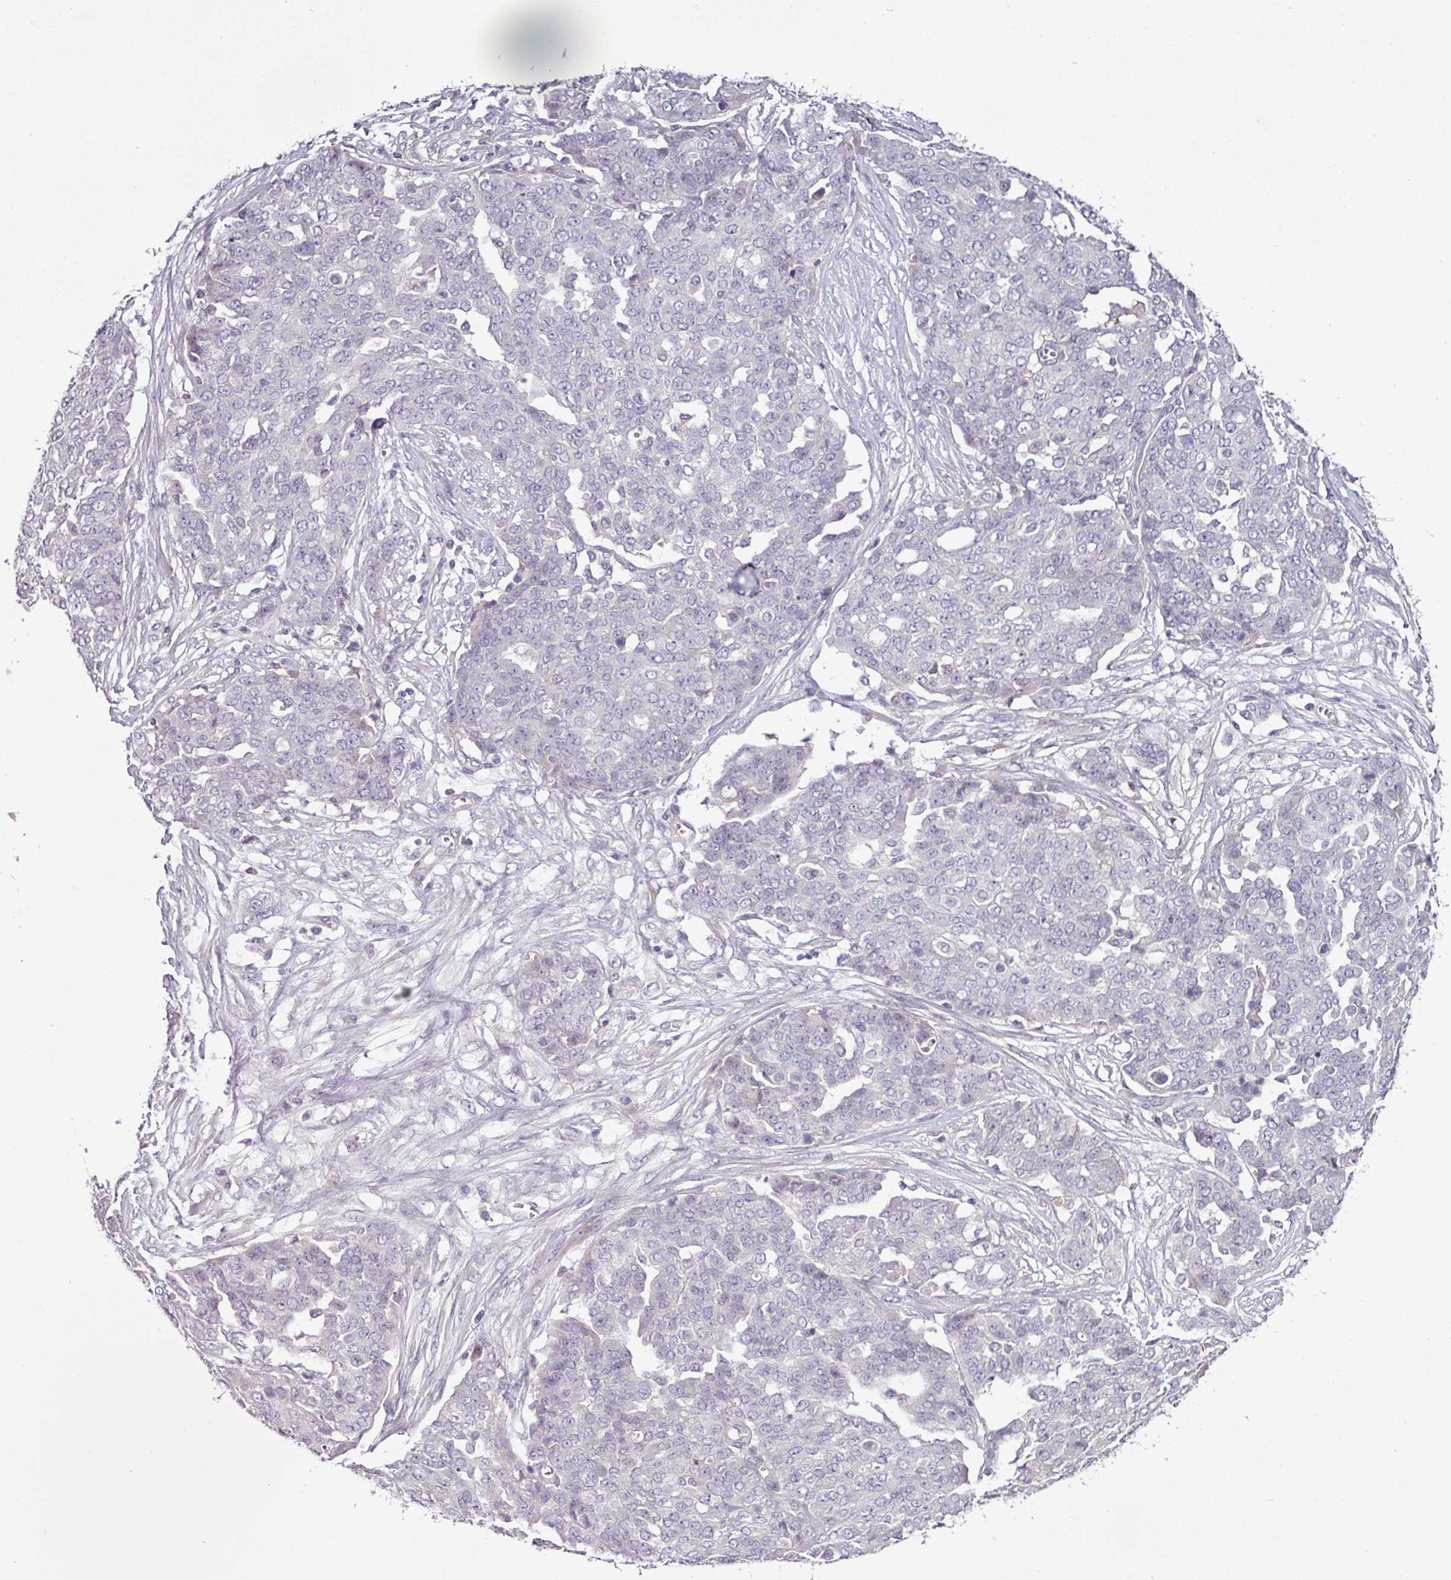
{"staining": {"intensity": "negative", "quantity": "none", "location": "none"}, "tissue": "ovarian cancer", "cell_type": "Tumor cells", "image_type": "cancer", "snomed": [{"axis": "morphology", "description": "Cystadenocarcinoma, serous, NOS"}, {"axis": "topography", "description": "Soft tissue"}, {"axis": "topography", "description": "Ovary"}], "caption": "Immunohistochemical staining of human ovarian serous cystadenocarcinoma reveals no significant staining in tumor cells. Brightfield microscopy of immunohistochemistry stained with DAB (3,3'-diaminobenzidine) (brown) and hematoxylin (blue), captured at high magnification.", "gene": "SLC5A10", "patient": {"sex": "female", "age": 57}}